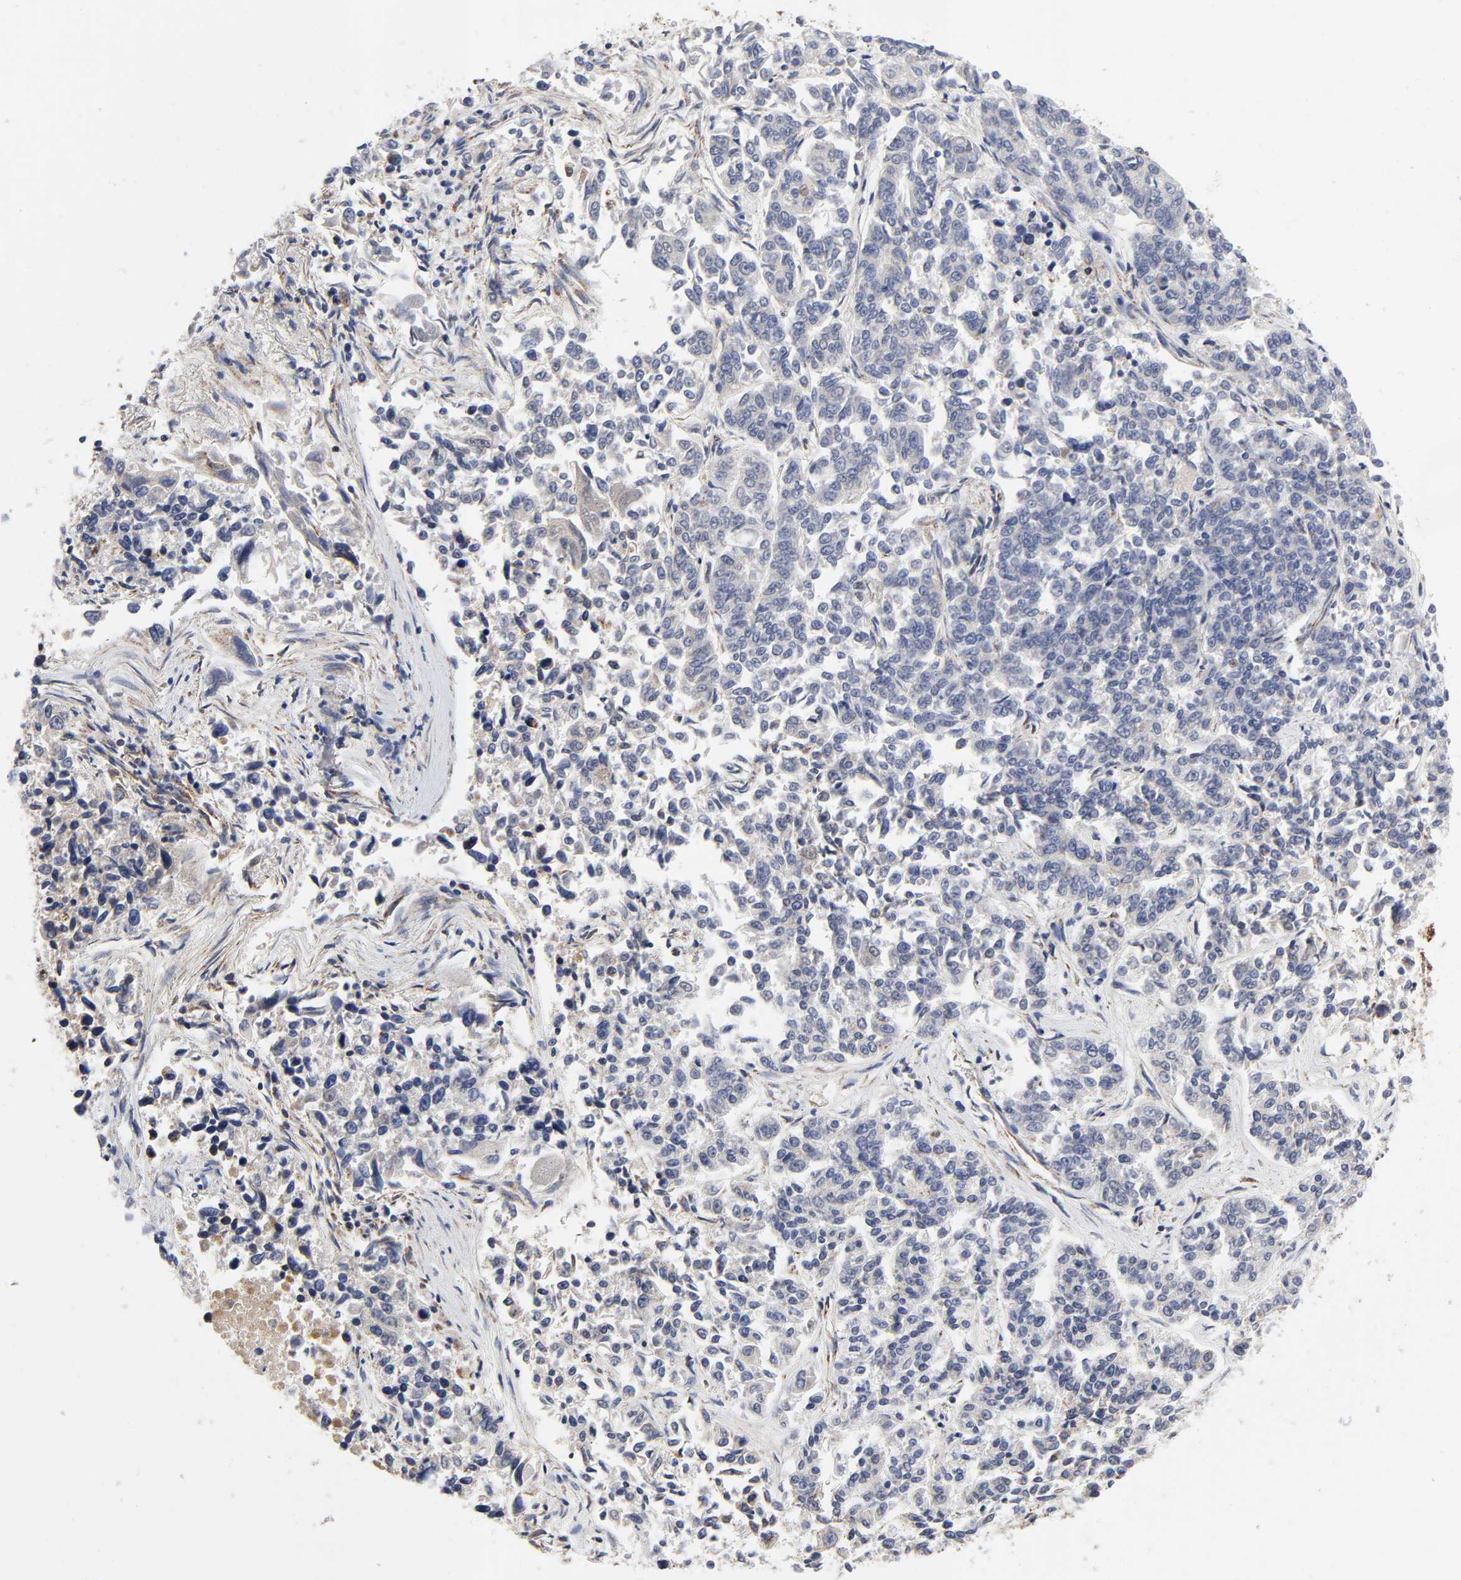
{"staining": {"intensity": "weak", "quantity": "<25%", "location": "cytoplasmic/membranous"}, "tissue": "lung cancer", "cell_type": "Tumor cells", "image_type": "cancer", "snomed": [{"axis": "morphology", "description": "Adenocarcinoma, NOS"}, {"axis": "topography", "description": "Lung"}], "caption": "This is an immunohistochemistry photomicrograph of human lung cancer (adenocarcinoma). There is no expression in tumor cells.", "gene": "AOPEP", "patient": {"sex": "male", "age": 84}}